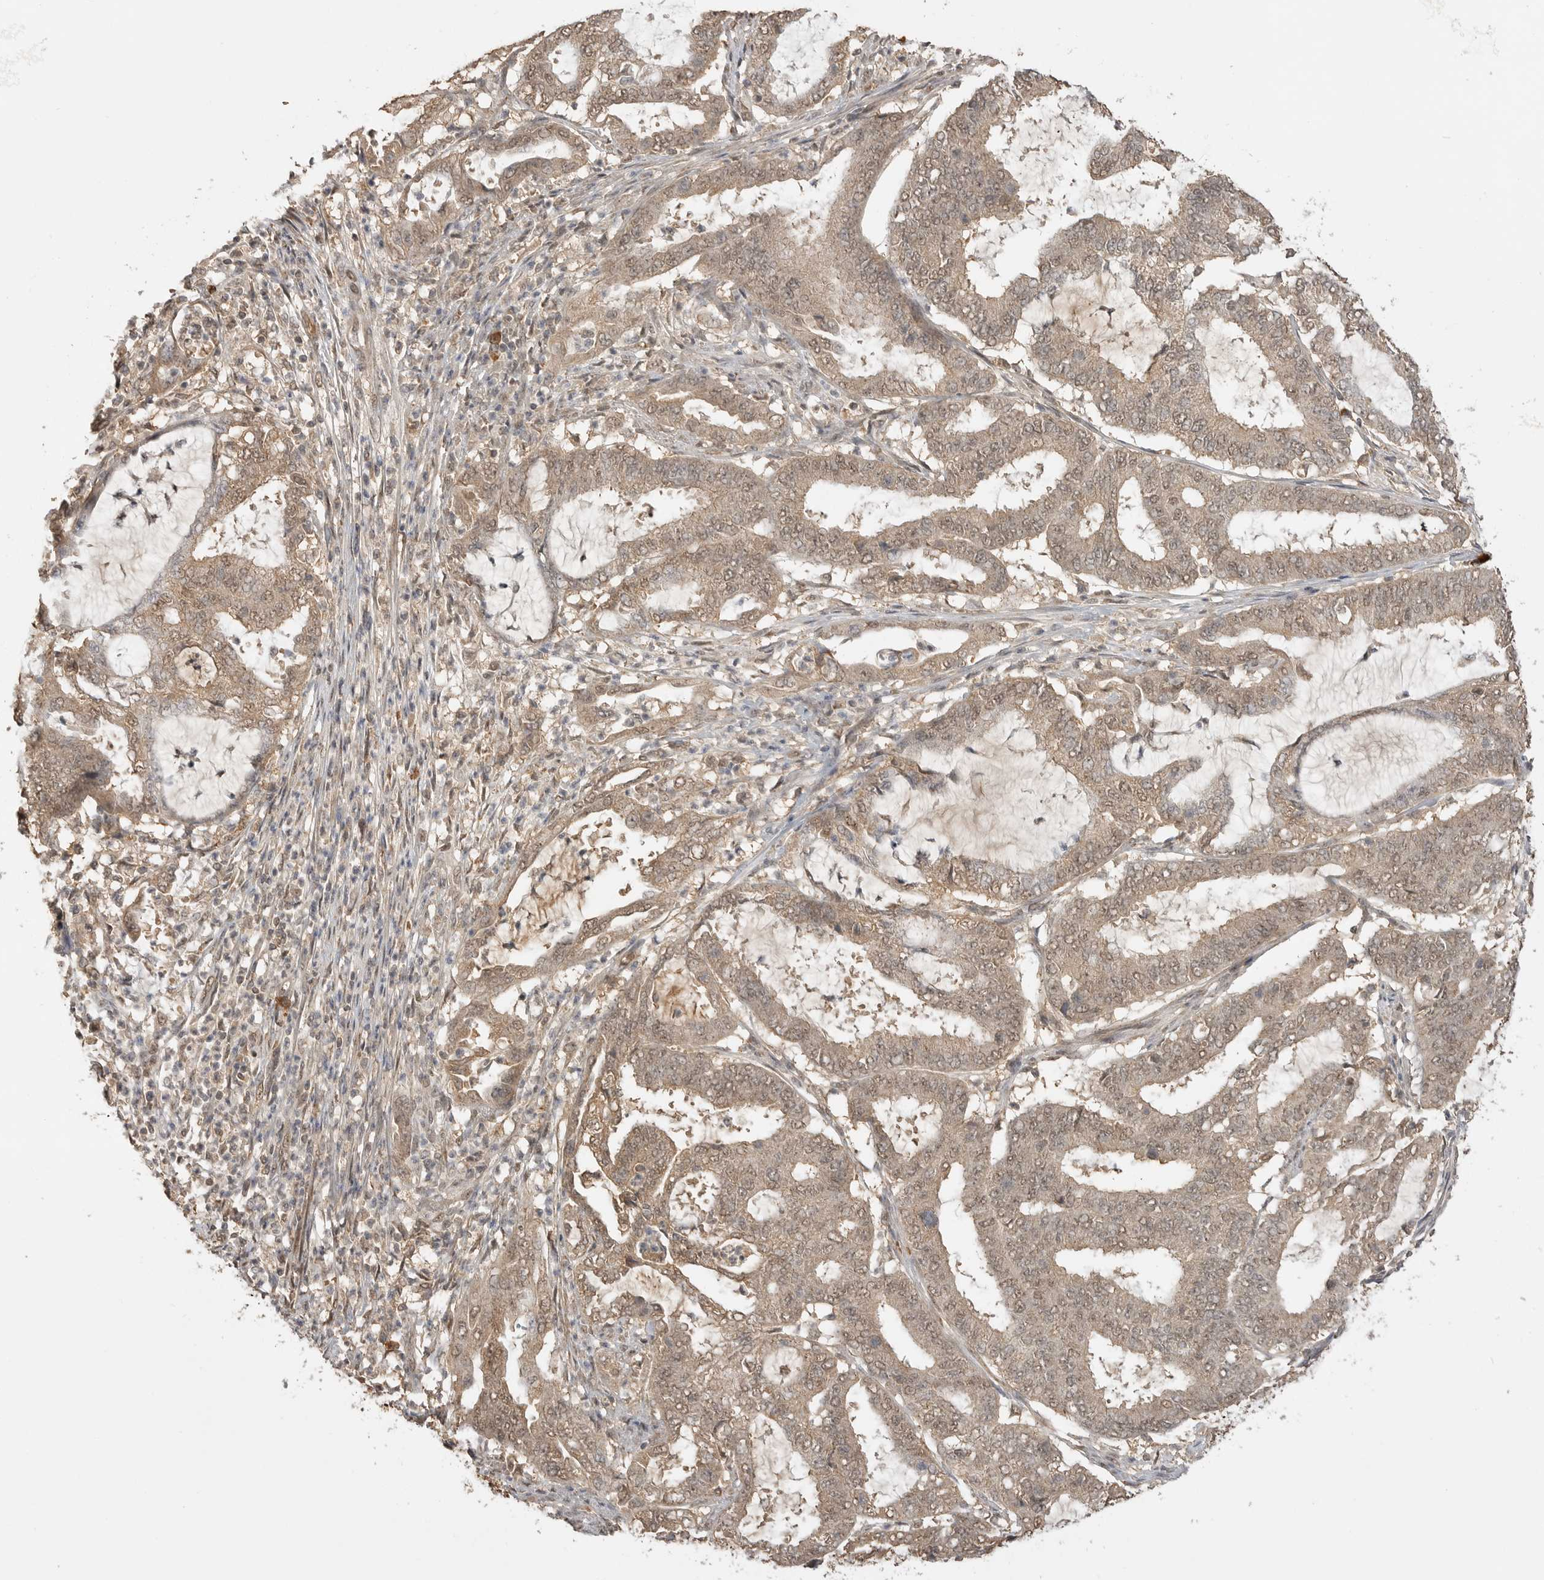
{"staining": {"intensity": "weak", "quantity": ">75%", "location": "cytoplasmic/membranous,nuclear"}, "tissue": "endometrial cancer", "cell_type": "Tumor cells", "image_type": "cancer", "snomed": [{"axis": "morphology", "description": "Adenocarcinoma, NOS"}, {"axis": "topography", "description": "Endometrium"}], "caption": "A brown stain shows weak cytoplasmic/membranous and nuclear positivity of a protein in human endometrial cancer tumor cells.", "gene": "ASPSCR1", "patient": {"sex": "female", "age": 51}}